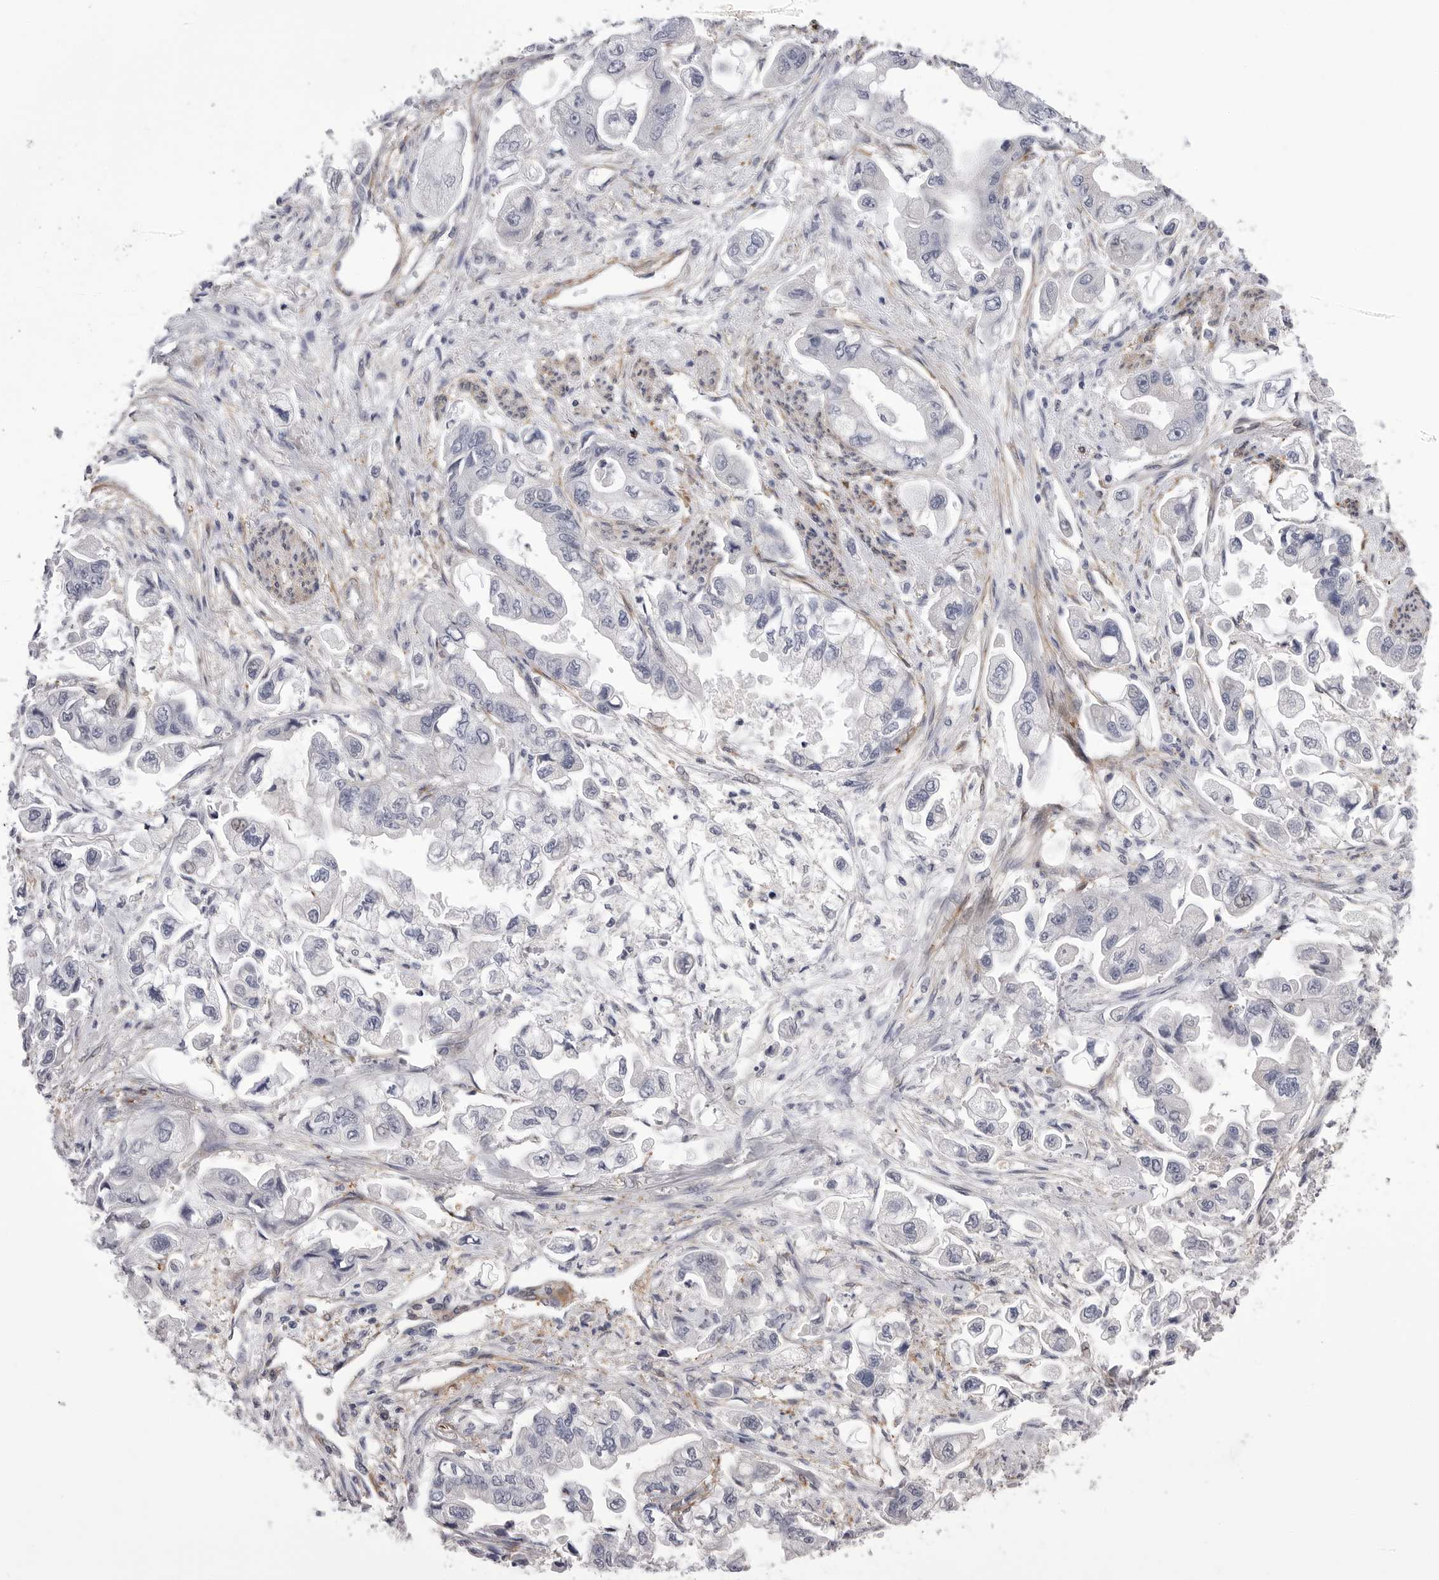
{"staining": {"intensity": "negative", "quantity": "none", "location": "none"}, "tissue": "stomach cancer", "cell_type": "Tumor cells", "image_type": "cancer", "snomed": [{"axis": "morphology", "description": "Adenocarcinoma, NOS"}, {"axis": "topography", "description": "Stomach"}], "caption": "A high-resolution image shows IHC staining of stomach cancer, which demonstrates no significant expression in tumor cells.", "gene": "AKAP12", "patient": {"sex": "male", "age": 62}}